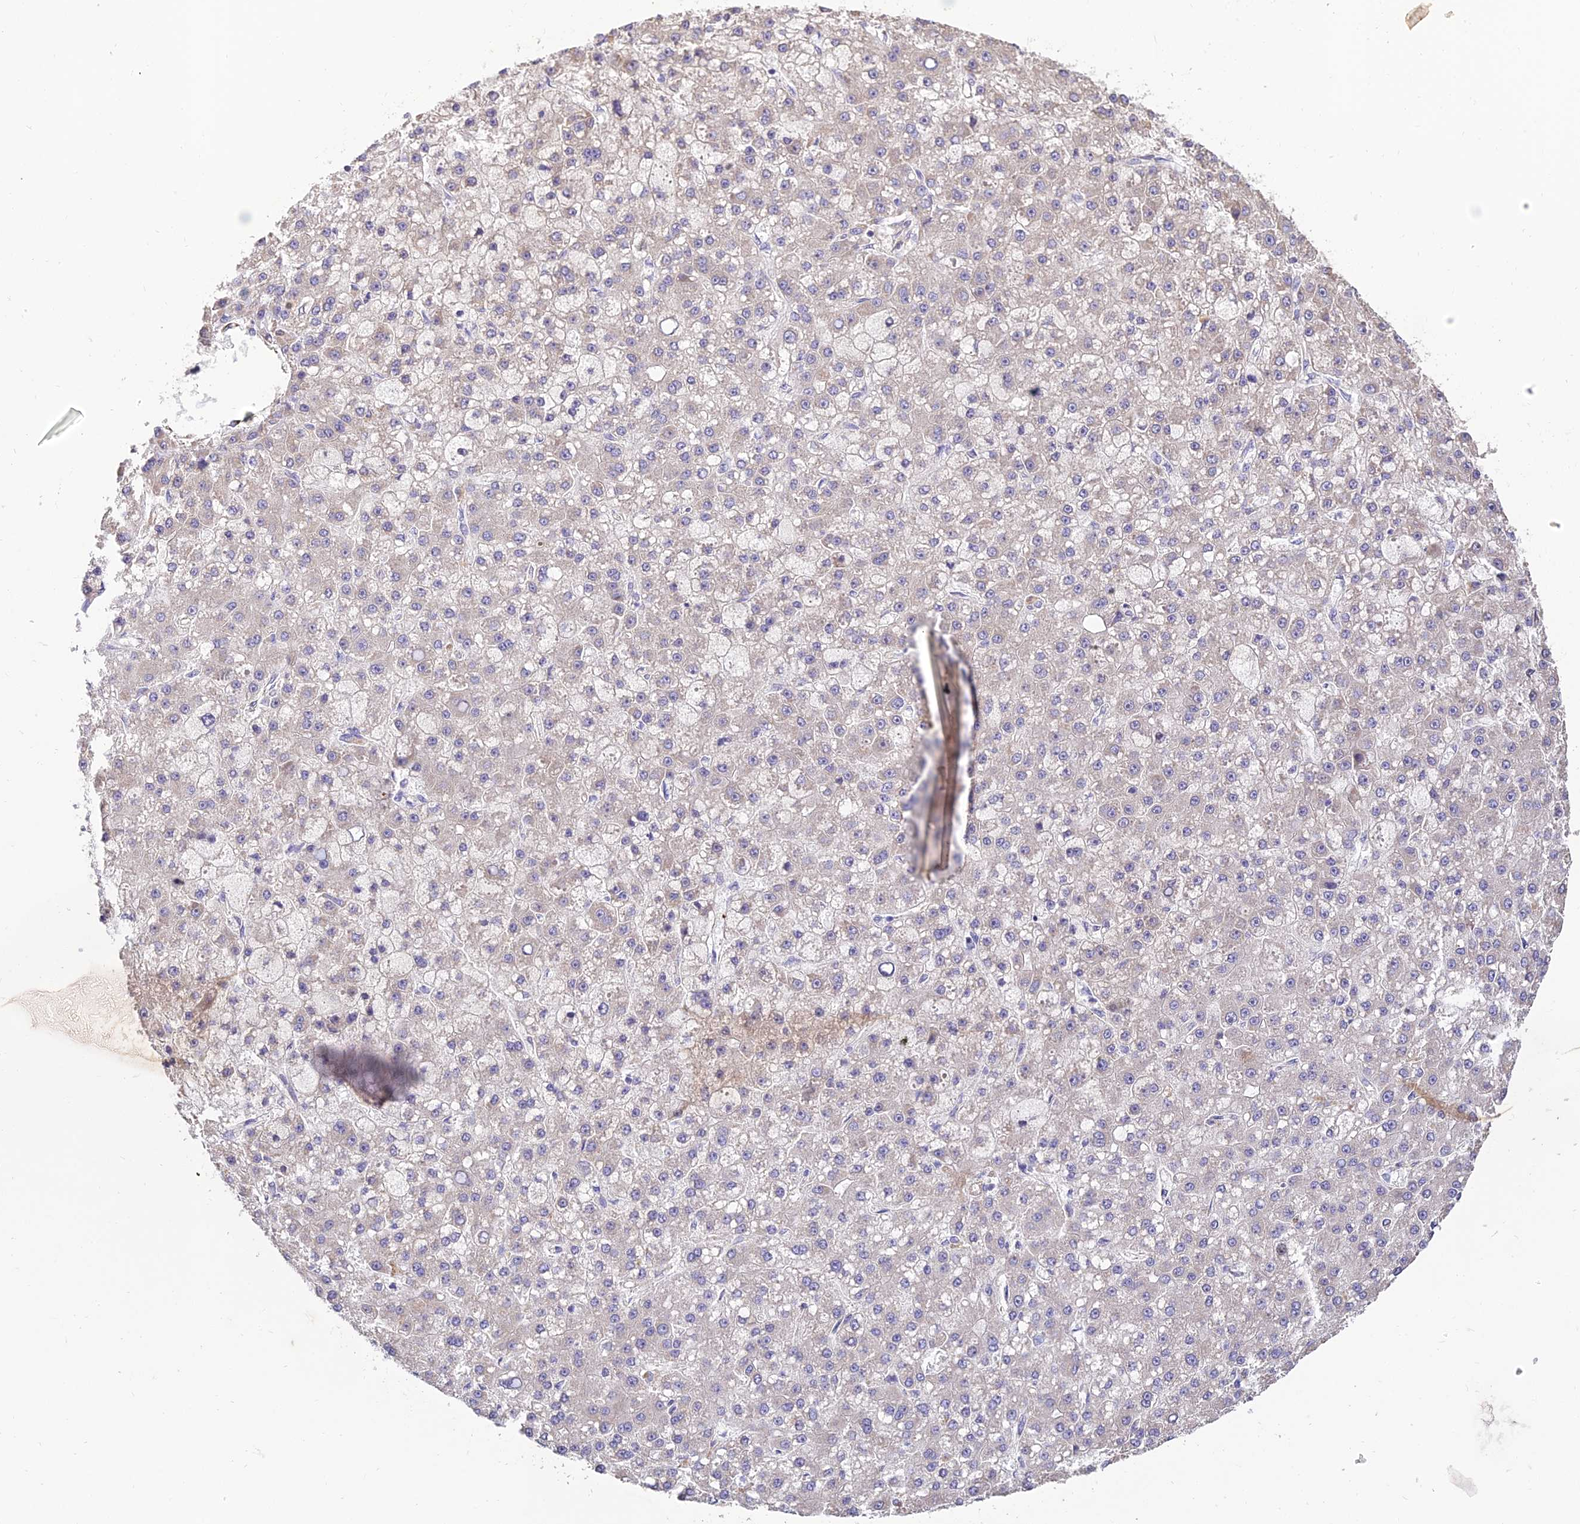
{"staining": {"intensity": "weak", "quantity": "<25%", "location": "cytoplasmic/membranous"}, "tissue": "liver cancer", "cell_type": "Tumor cells", "image_type": "cancer", "snomed": [{"axis": "morphology", "description": "Carcinoma, Hepatocellular, NOS"}, {"axis": "topography", "description": "Liver"}], "caption": "There is no significant expression in tumor cells of liver cancer.", "gene": "ARL8B", "patient": {"sex": "male", "age": 67}}